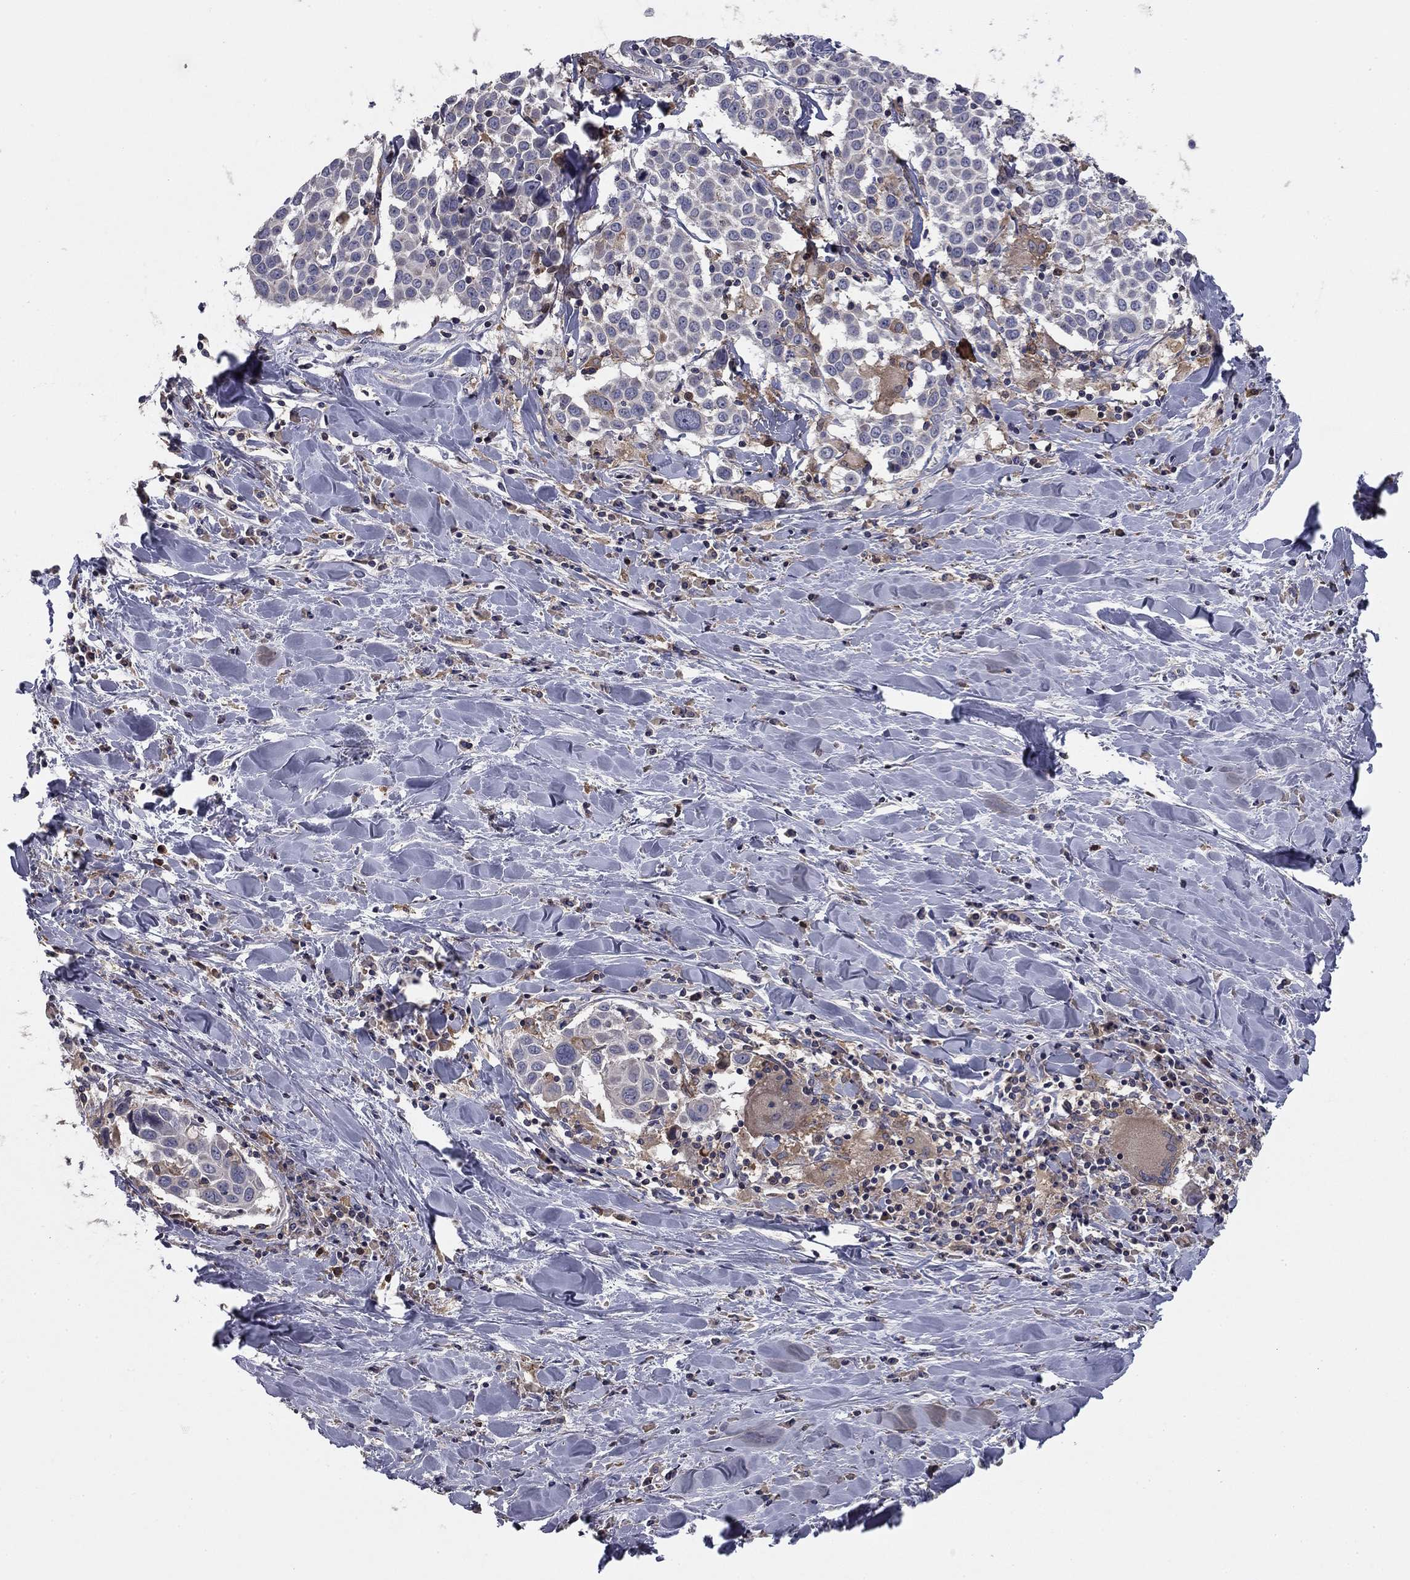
{"staining": {"intensity": "negative", "quantity": "none", "location": "none"}, "tissue": "lung cancer", "cell_type": "Tumor cells", "image_type": "cancer", "snomed": [{"axis": "morphology", "description": "Squamous cell carcinoma, NOS"}, {"axis": "topography", "description": "Lung"}], "caption": "Protein analysis of lung cancer shows no significant staining in tumor cells. (Immunohistochemistry, brightfield microscopy, high magnification).", "gene": "PLCB2", "patient": {"sex": "male", "age": 57}}